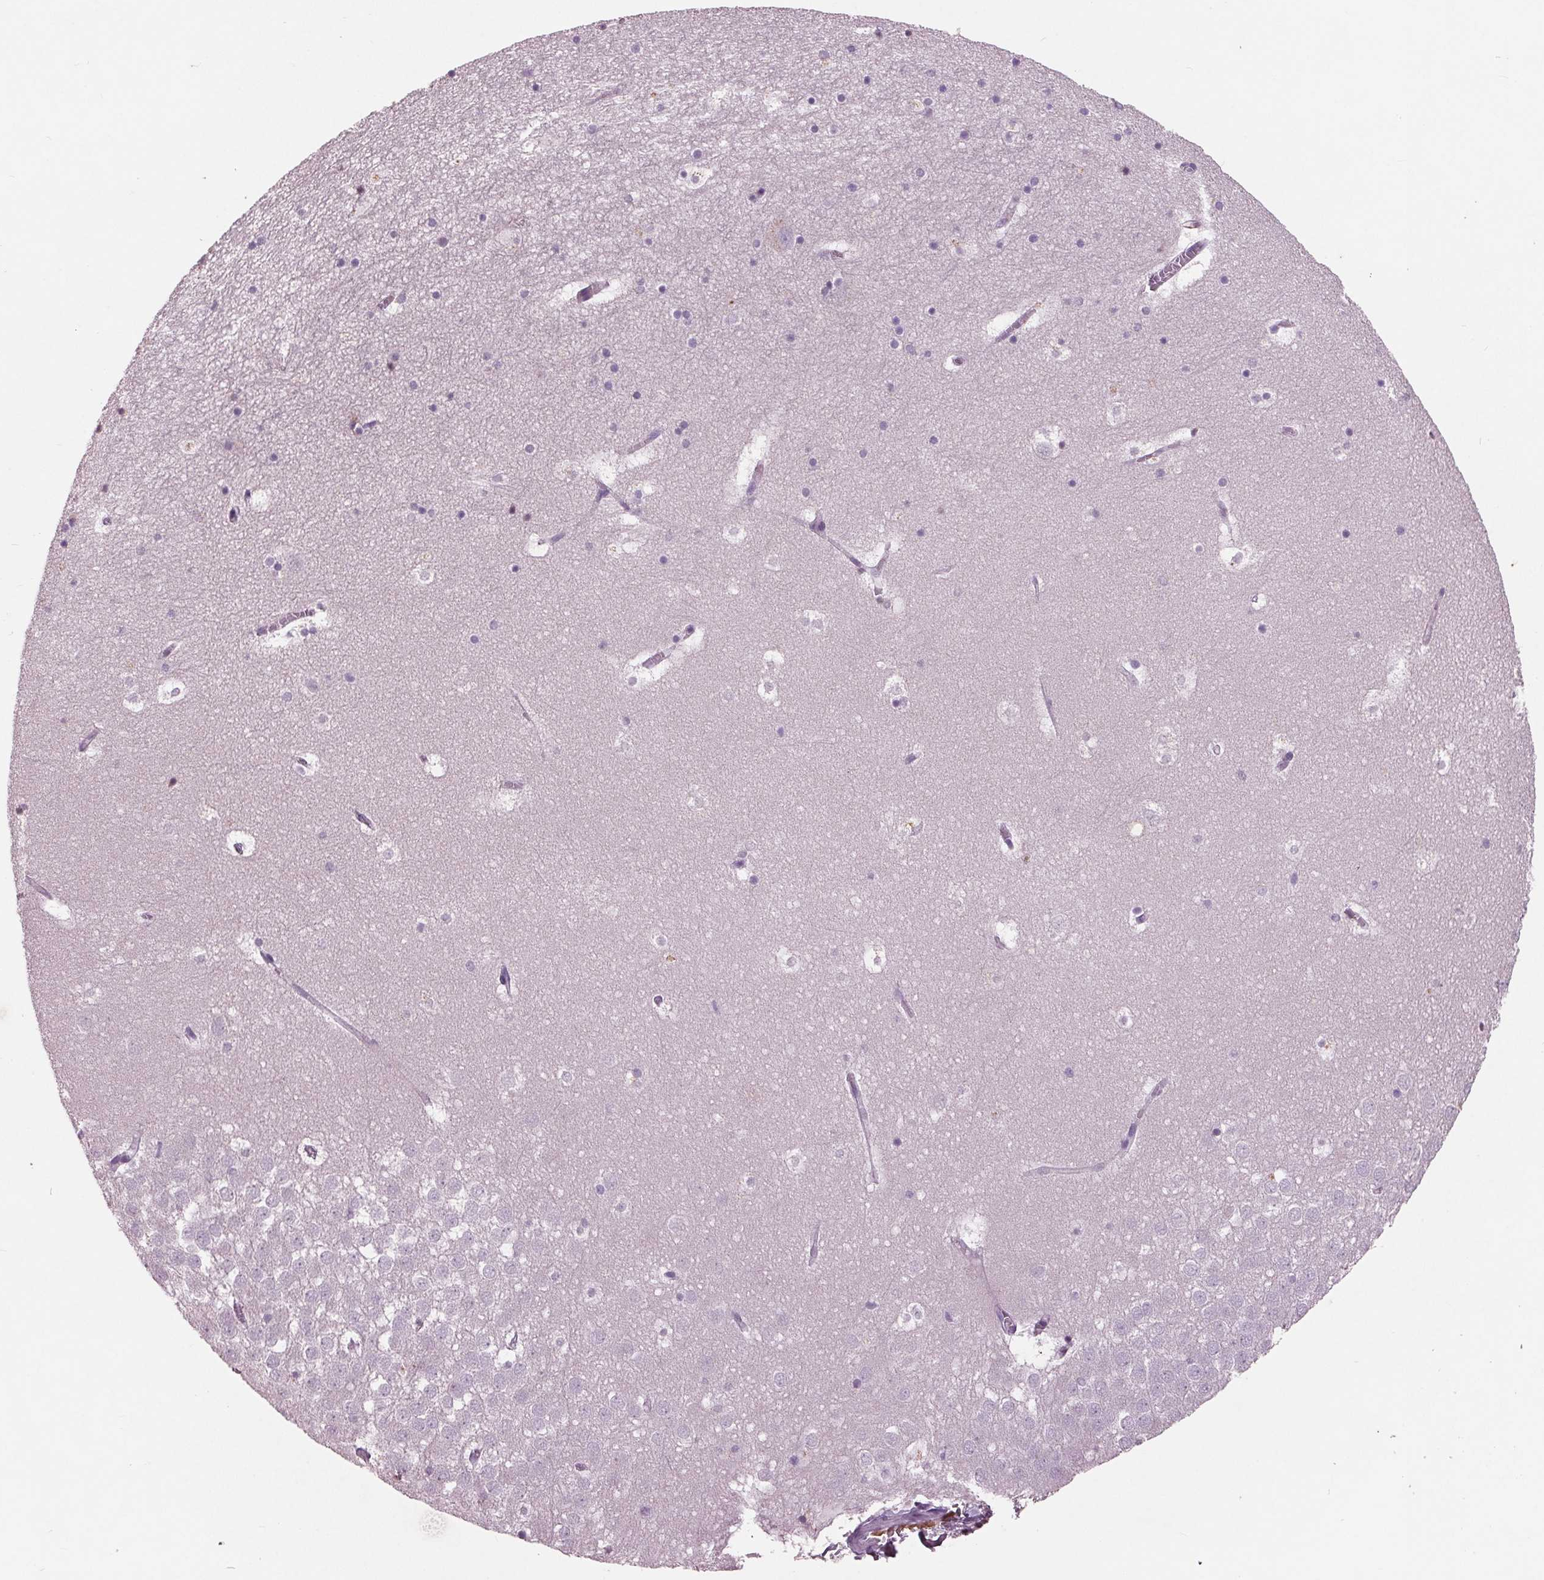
{"staining": {"intensity": "negative", "quantity": "none", "location": "none"}, "tissue": "hippocampus", "cell_type": "Glial cells", "image_type": "normal", "snomed": [{"axis": "morphology", "description": "Normal tissue, NOS"}, {"axis": "topography", "description": "Hippocampus"}], "caption": "The histopathology image exhibits no significant staining in glial cells of hippocampus.", "gene": "C6", "patient": {"sex": "male", "age": 45}}